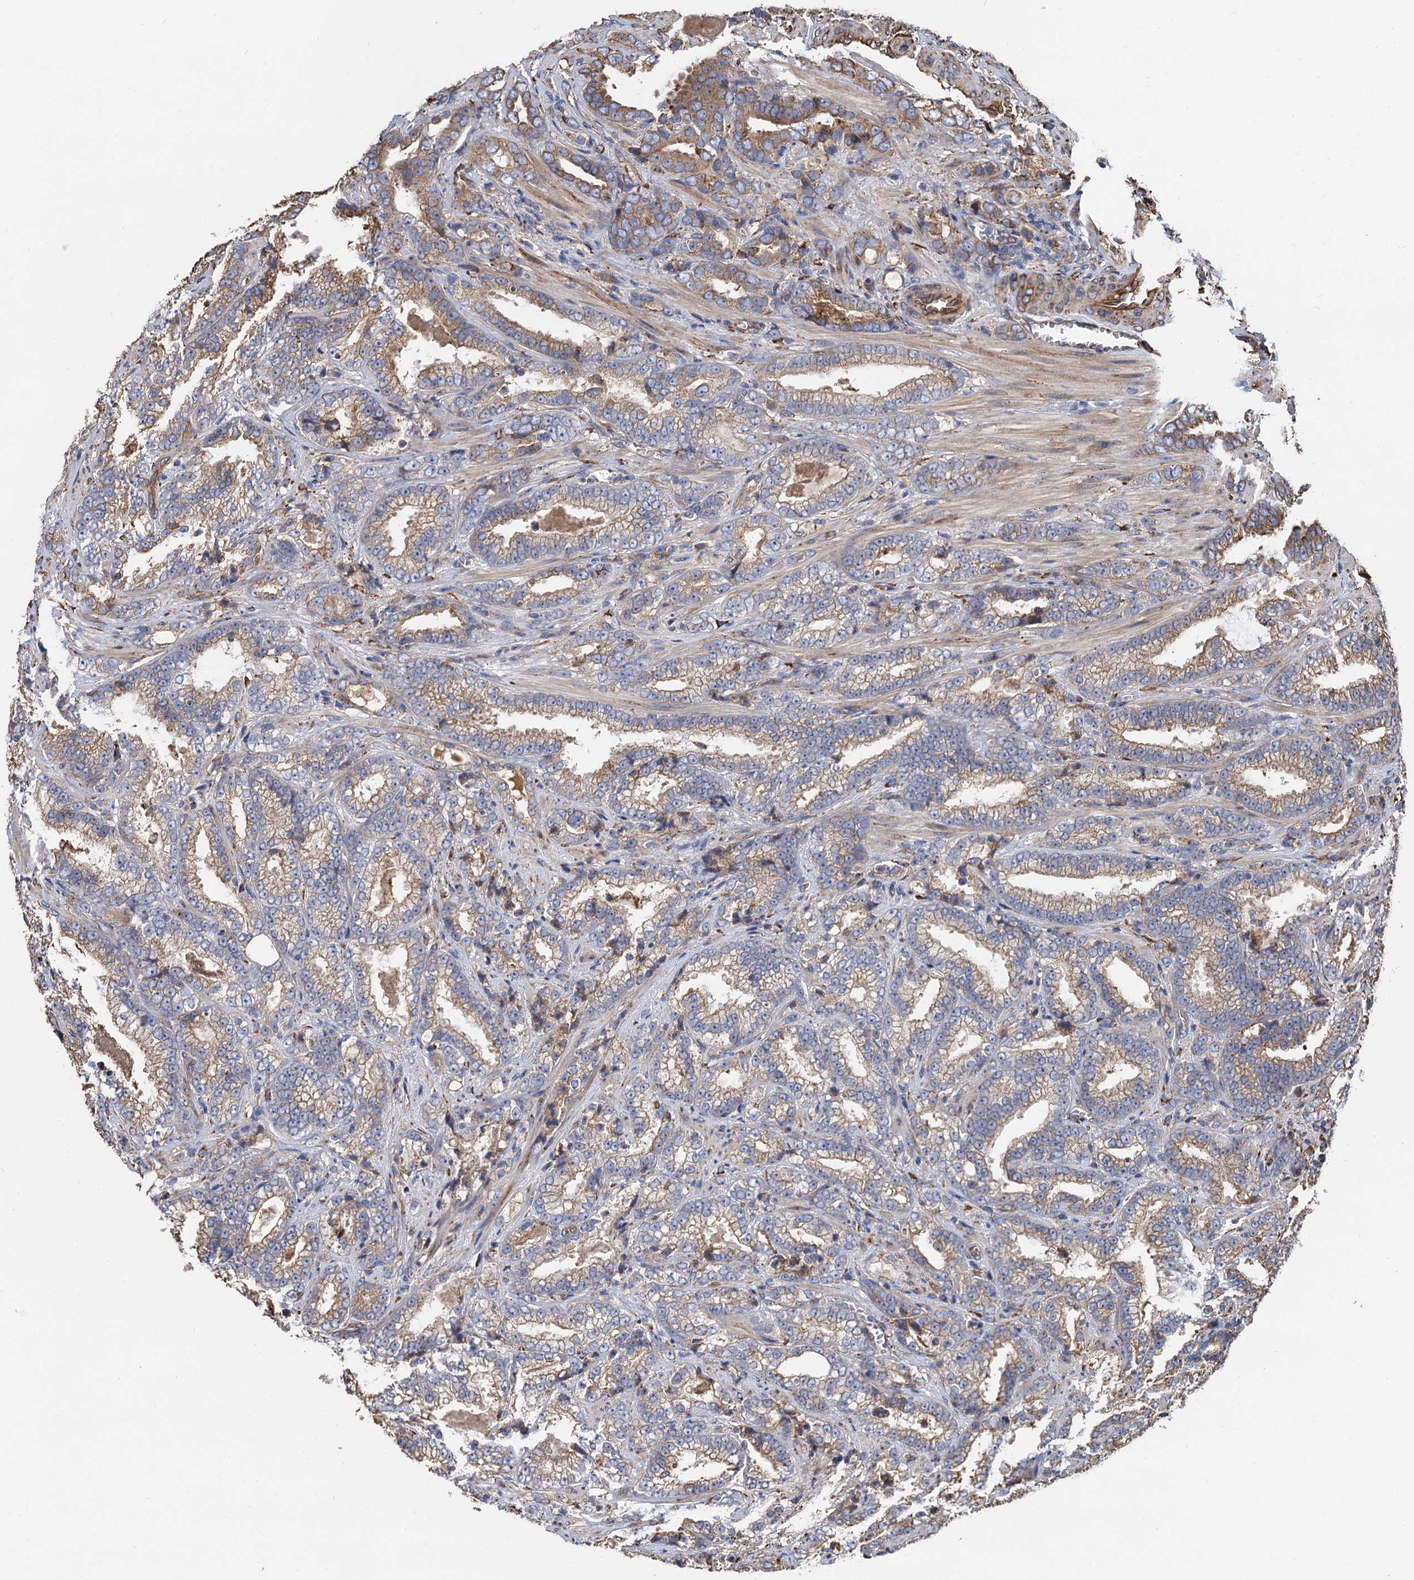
{"staining": {"intensity": "moderate", "quantity": "25%-75%", "location": "cytoplasmic/membranous"}, "tissue": "prostate cancer", "cell_type": "Tumor cells", "image_type": "cancer", "snomed": [{"axis": "morphology", "description": "Adenocarcinoma, High grade"}, {"axis": "topography", "description": "Prostate and seminal vesicle, NOS"}], "caption": "High-magnification brightfield microscopy of high-grade adenocarcinoma (prostate) stained with DAB (3,3'-diaminobenzidine) (brown) and counterstained with hematoxylin (blue). tumor cells exhibit moderate cytoplasmic/membranous positivity is identified in approximately25%-75% of cells.", "gene": "CNNM1", "patient": {"sex": "male", "age": 67}}